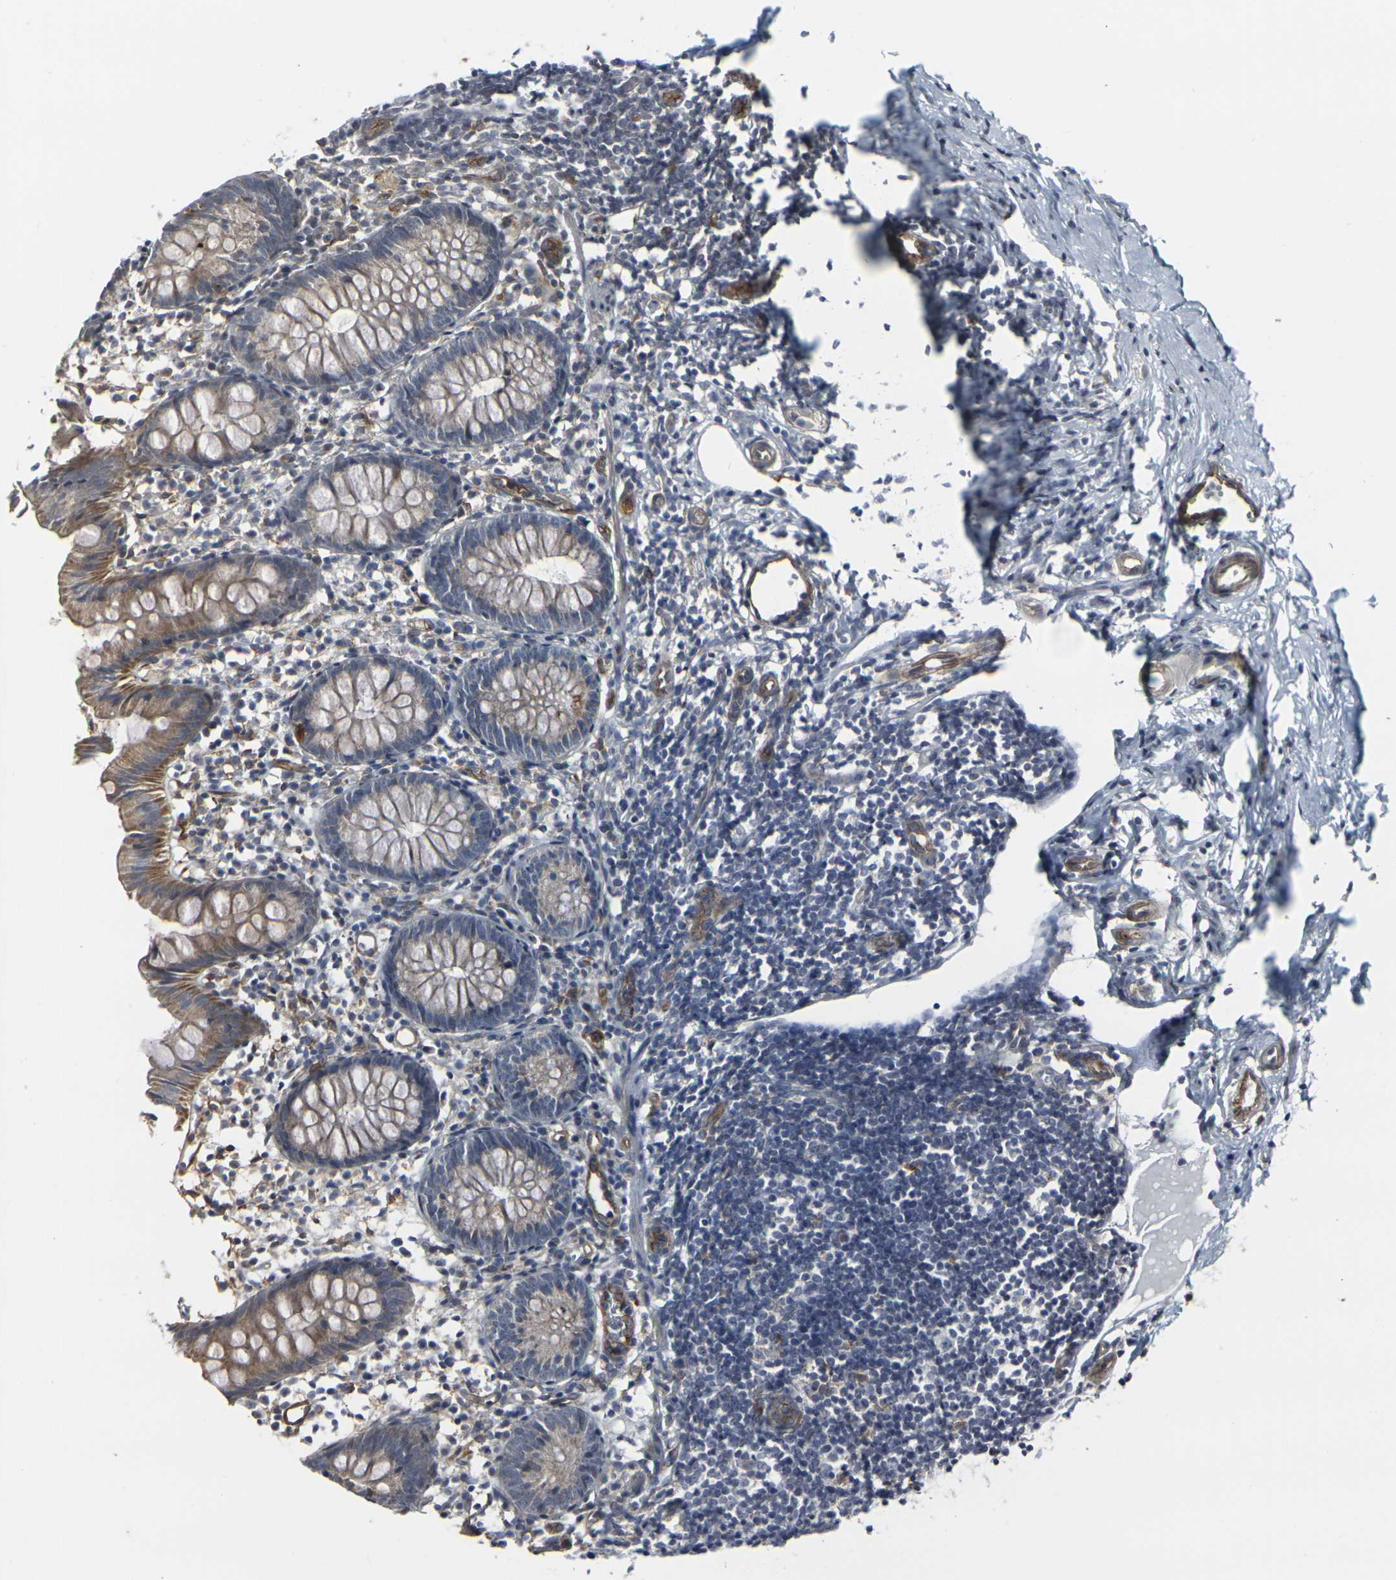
{"staining": {"intensity": "moderate", "quantity": ">75%", "location": "cytoplasmic/membranous"}, "tissue": "appendix", "cell_type": "Glandular cells", "image_type": "normal", "snomed": [{"axis": "morphology", "description": "Normal tissue, NOS"}, {"axis": "topography", "description": "Appendix"}], "caption": "Immunohistochemical staining of benign human appendix shows moderate cytoplasmic/membranous protein staining in approximately >75% of glandular cells.", "gene": "MYOF", "patient": {"sex": "female", "age": 20}}